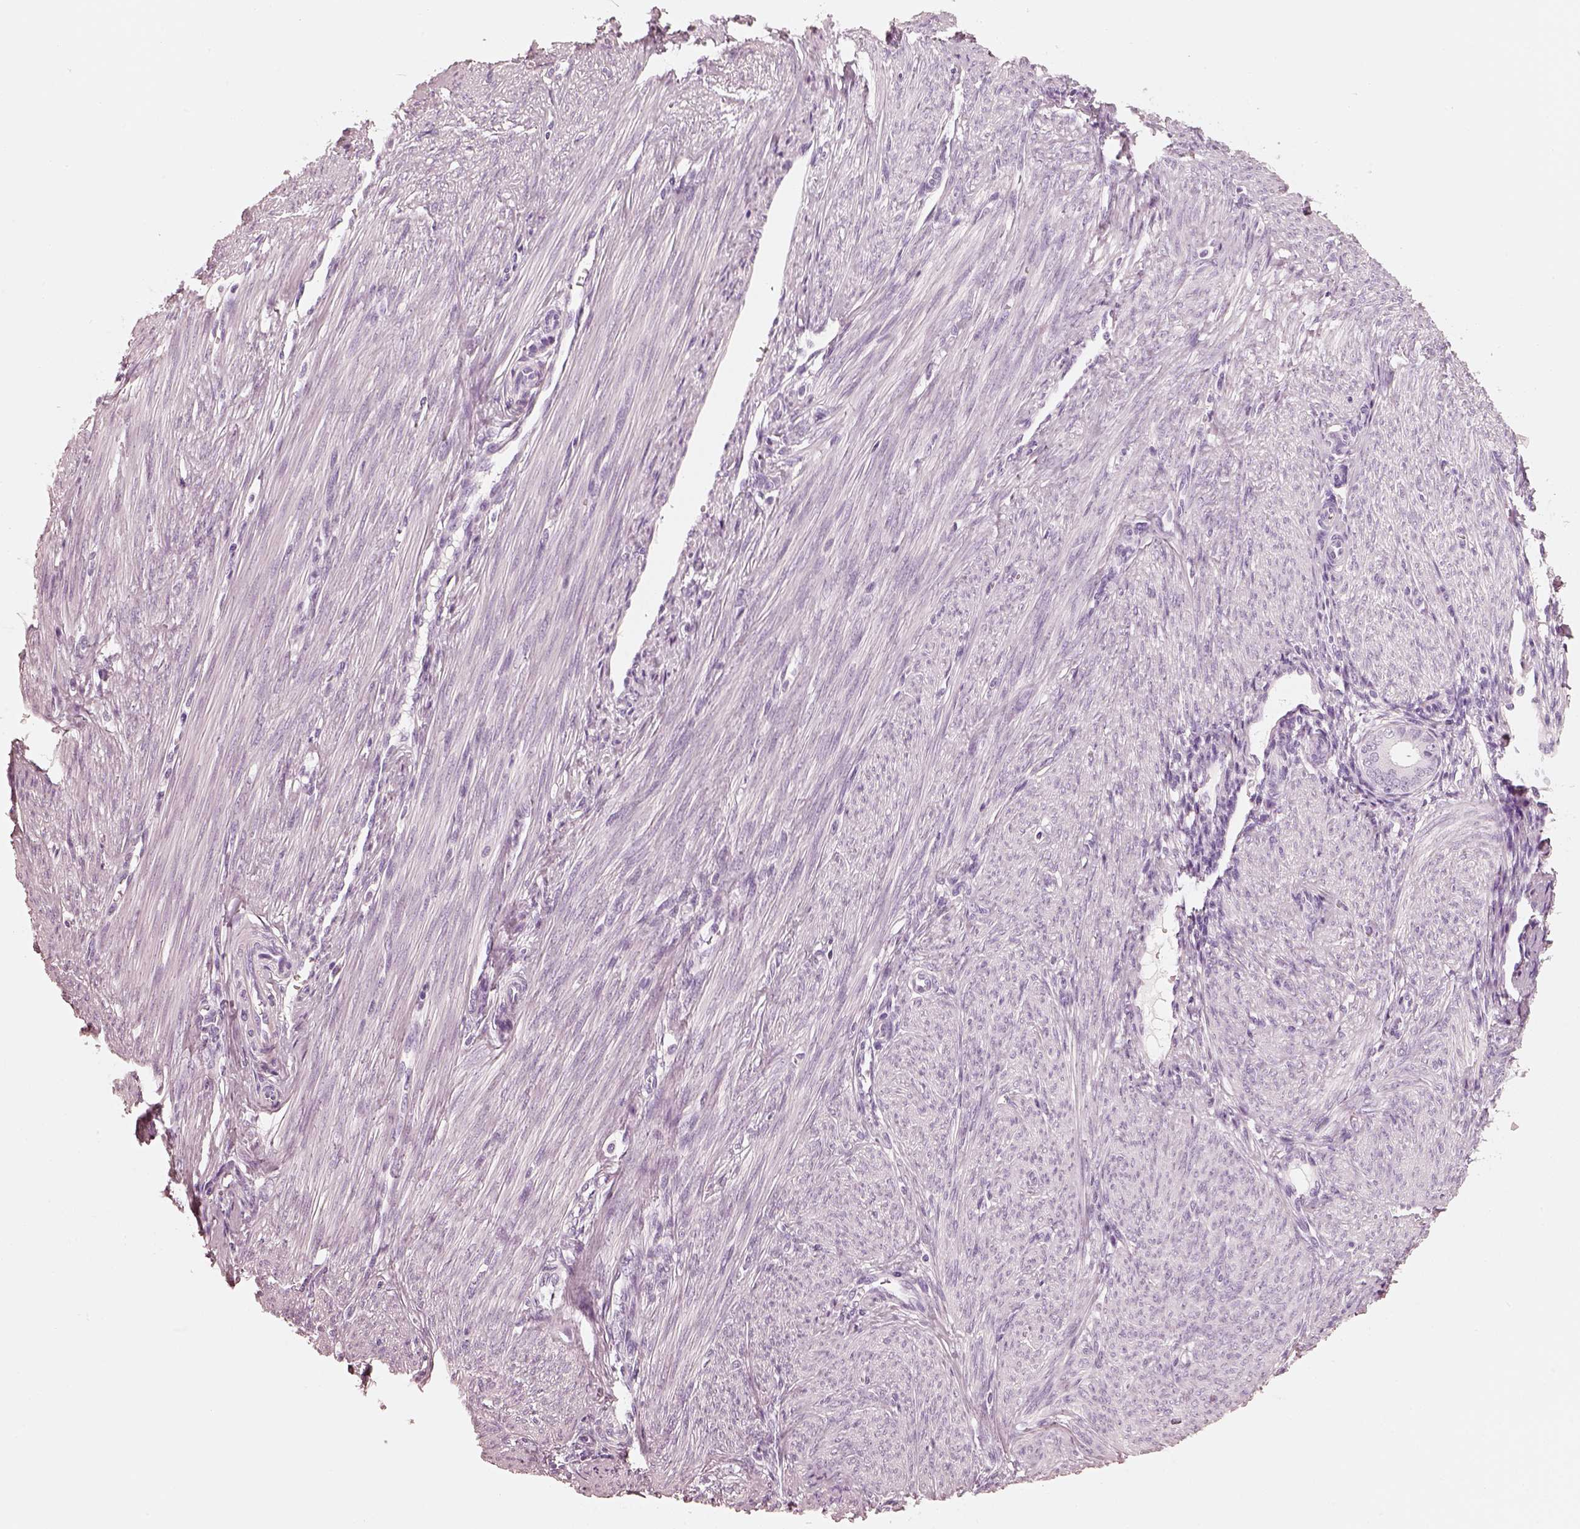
{"staining": {"intensity": "negative", "quantity": "none", "location": "none"}, "tissue": "endometrium", "cell_type": "Cells in endometrial stroma", "image_type": "normal", "snomed": [{"axis": "morphology", "description": "Normal tissue, NOS"}, {"axis": "topography", "description": "Endometrium"}], "caption": "DAB (3,3'-diaminobenzidine) immunohistochemical staining of unremarkable endometrium shows no significant expression in cells in endometrial stroma.", "gene": "R3HDML", "patient": {"sex": "female", "age": 39}}